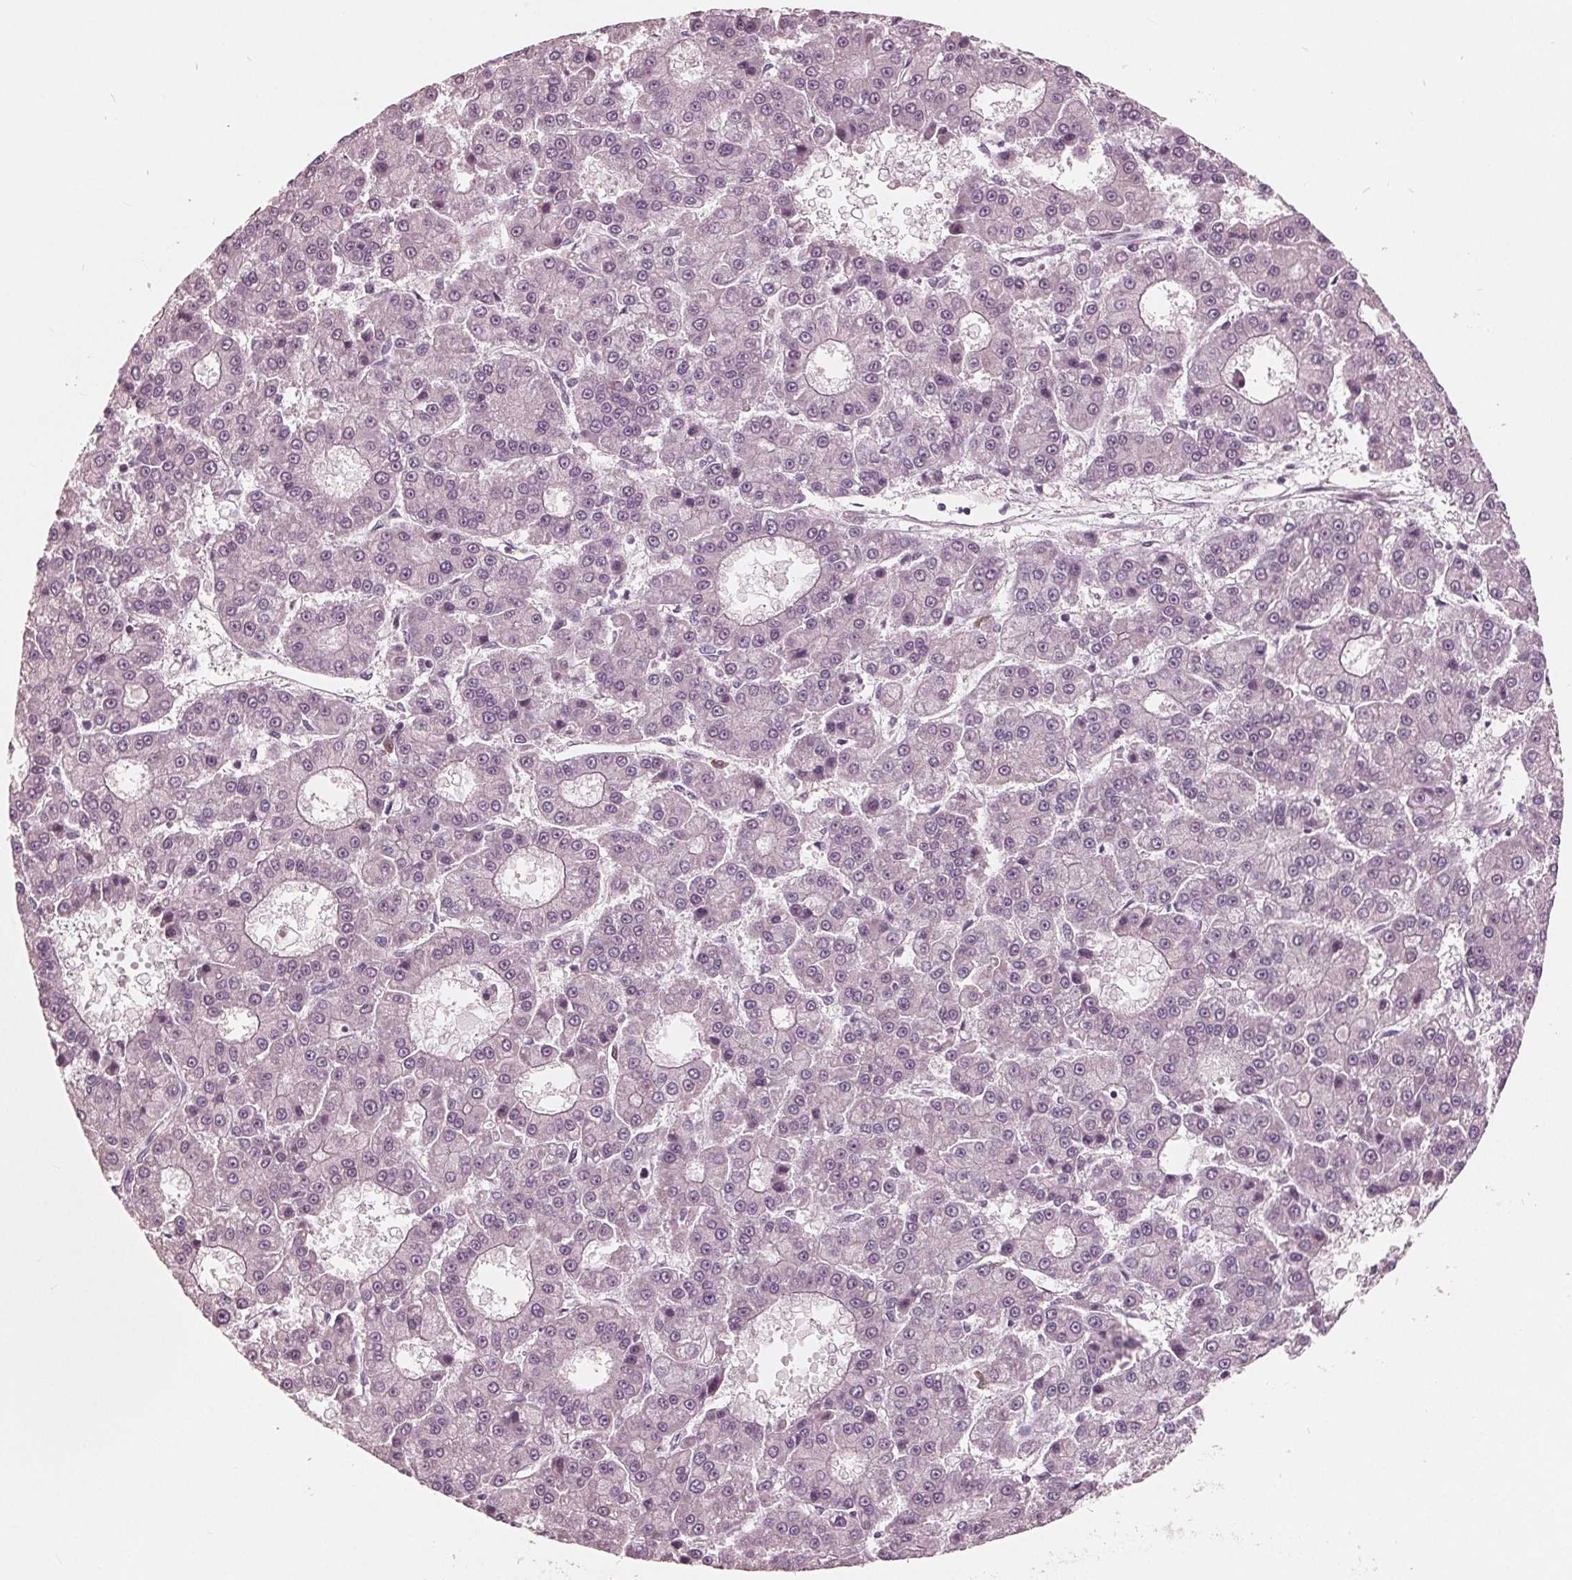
{"staining": {"intensity": "negative", "quantity": "none", "location": "none"}, "tissue": "liver cancer", "cell_type": "Tumor cells", "image_type": "cancer", "snomed": [{"axis": "morphology", "description": "Carcinoma, Hepatocellular, NOS"}, {"axis": "topography", "description": "Liver"}], "caption": "DAB (3,3'-diaminobenzidine) immunohistochemical staining of human liver hepatocellular carcinoma exhibits no significant expression in tumor cells.", "gene": "ING3", "patient": {"sex": "male", "age": 70}}